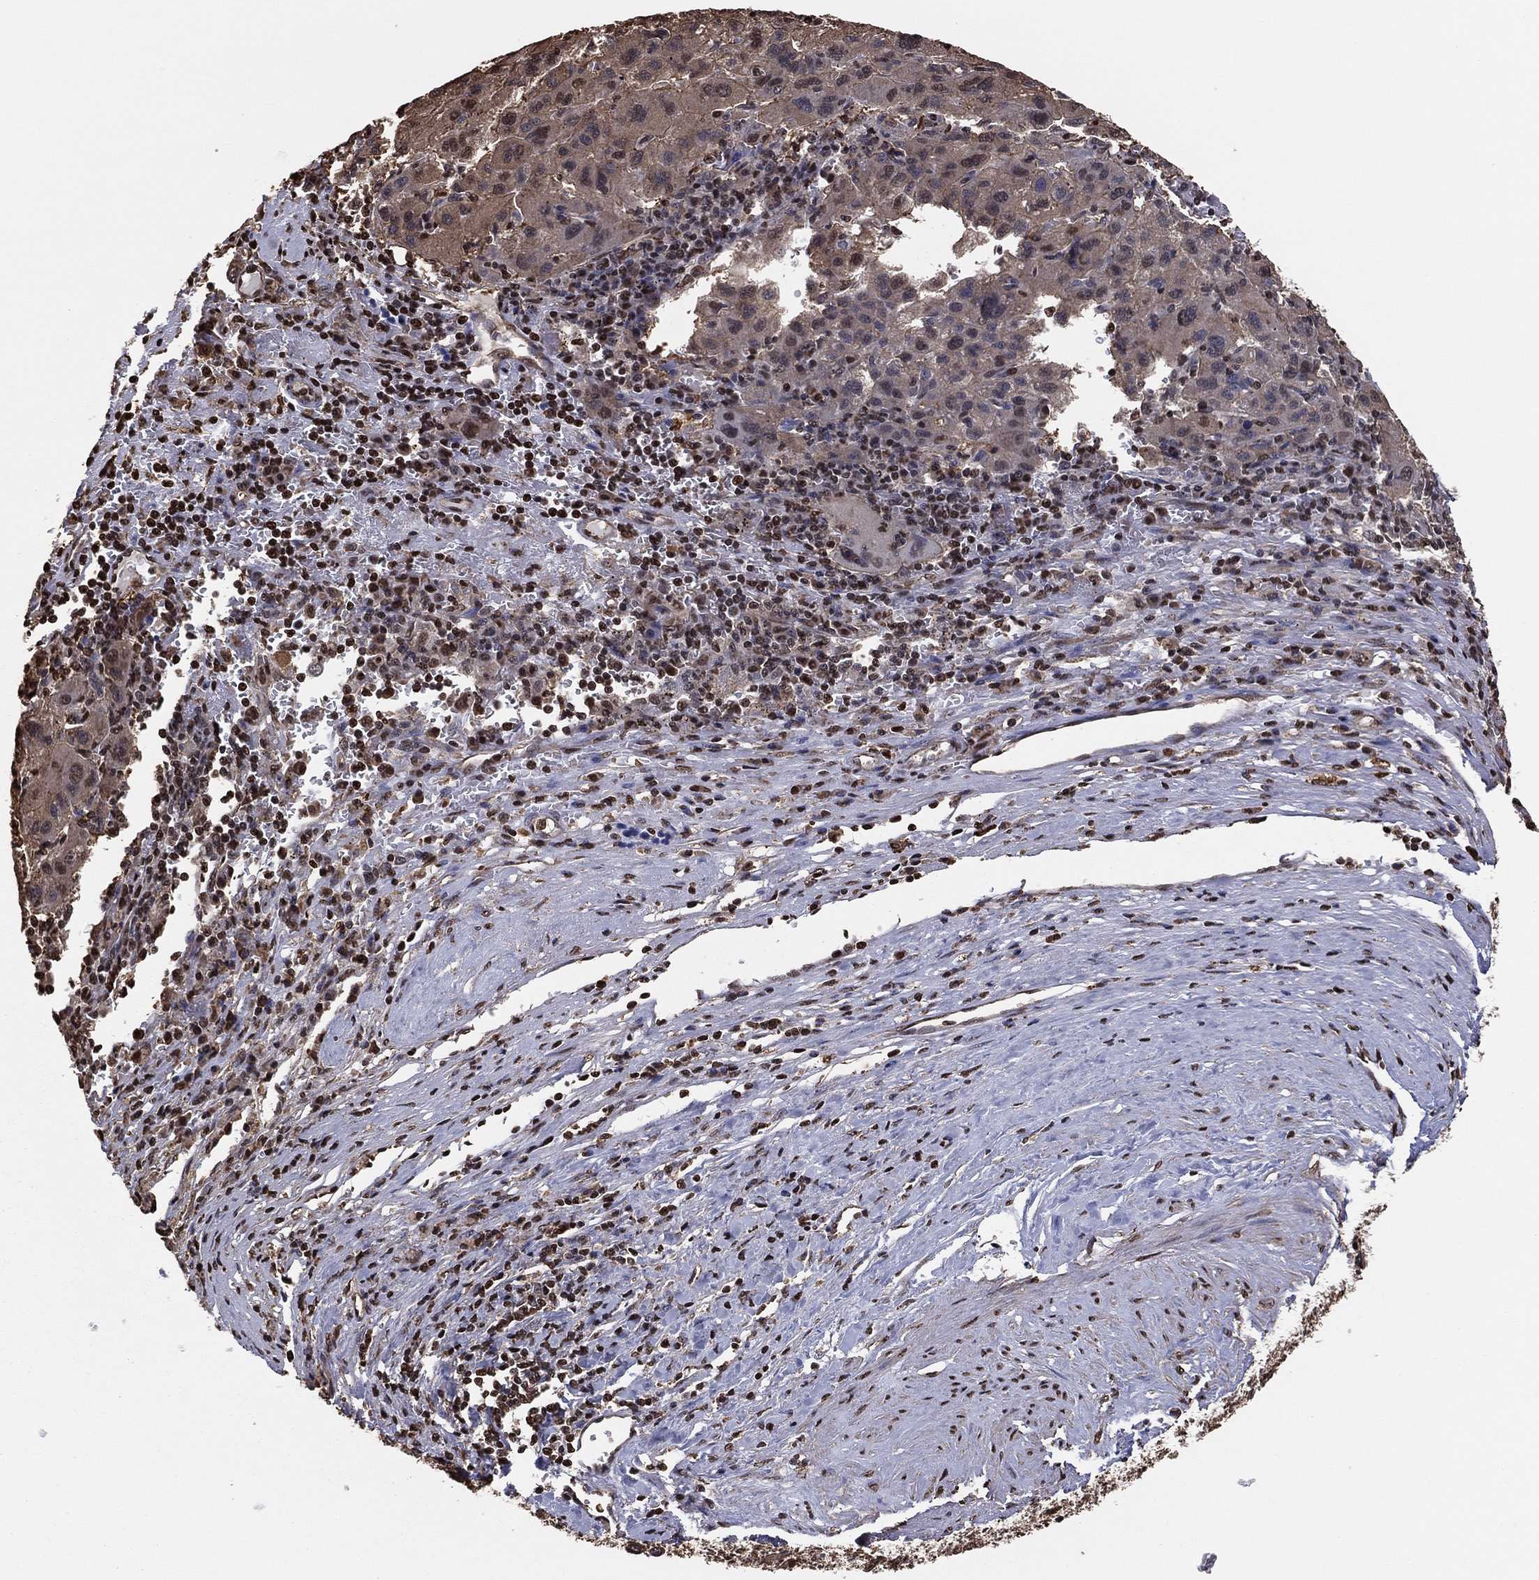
{"staining": {"intensity": "moderate", "quantity": "25%-75%", "location": "cytoplasmic/membranous"}, "tissue": "liver cancer", "cell_type": "Tumor cells", "image_type": "cancer", "snomed": [{"axis": "morphology", "description": "Carcinoma, Hepatocellular, NOS"}, {"axis": "topography", "description": "Liver"}], "caption": "Hepatocellular carcinoma (liver) stained with DAB (3,3'-diaminobenzidine) immunohistochemistry shows medium levels of moderate cytoplasmic/membranous expression in approximately 25%-75% of tumor cells. (DAB (3,3'-diaminobenzidine) IHC with brightfield microscopy, high magnification).", "gene": "GAPDH", "patient": {"sex": "female", "age": 77}}